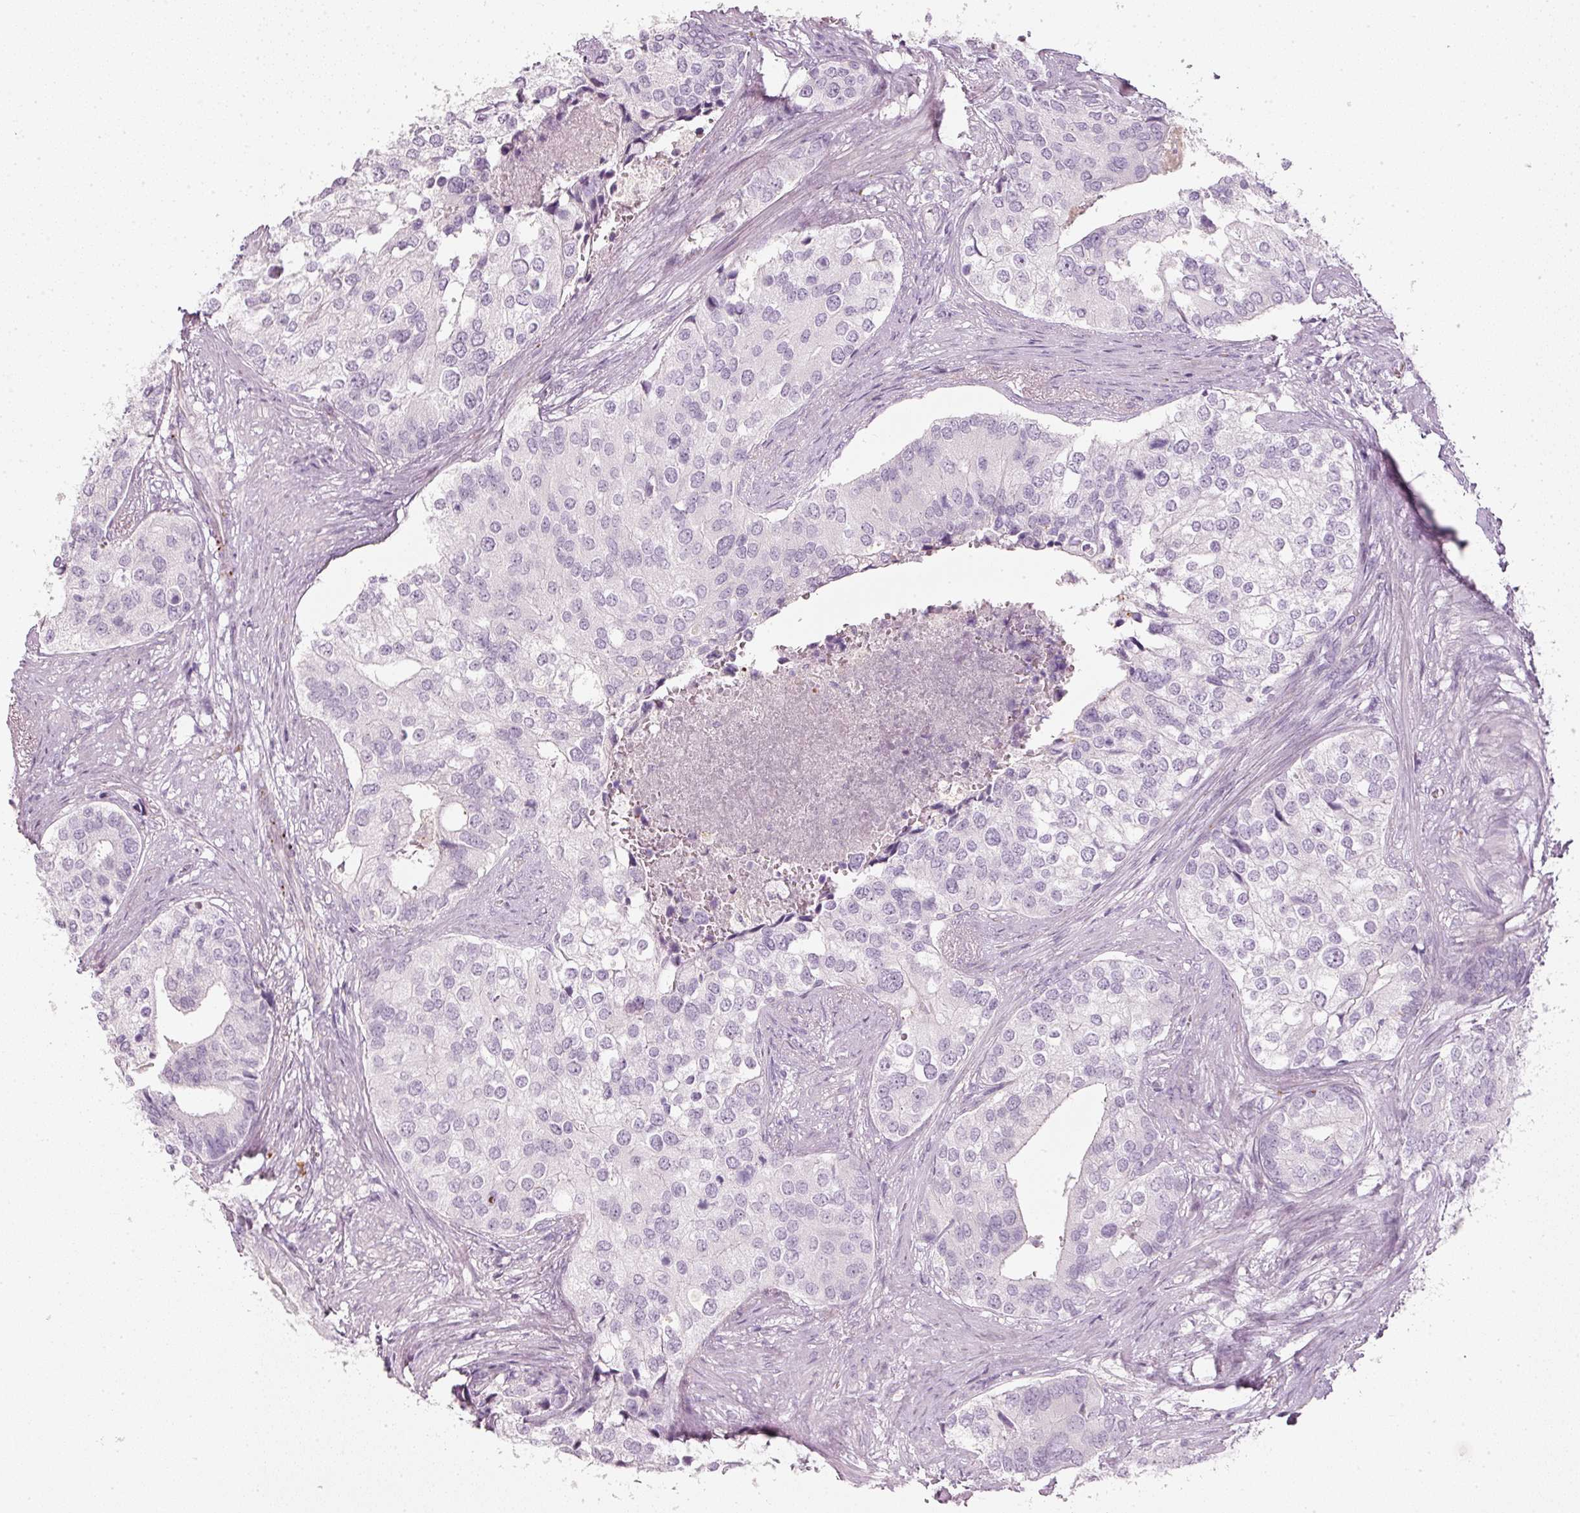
{"staining": {"intensity": "negative", "quantity": "none", "location": "none"}, "tissue": "prostate cancer", "cell_type": "Tumor cells", "image_type": "cancer", "snomed": [{"axis": "morphology", "description": "Adenocarcinoma, High grade"}, {"axis": "topography", "description": "Prostate"}], "caption": "DAB immunohistochemical staining of prostate high-grade adenocarcinoma displays no significant expression in tumor cells.", "gene": "LECT2", "patient": {"sex": "male", "age": 62}}